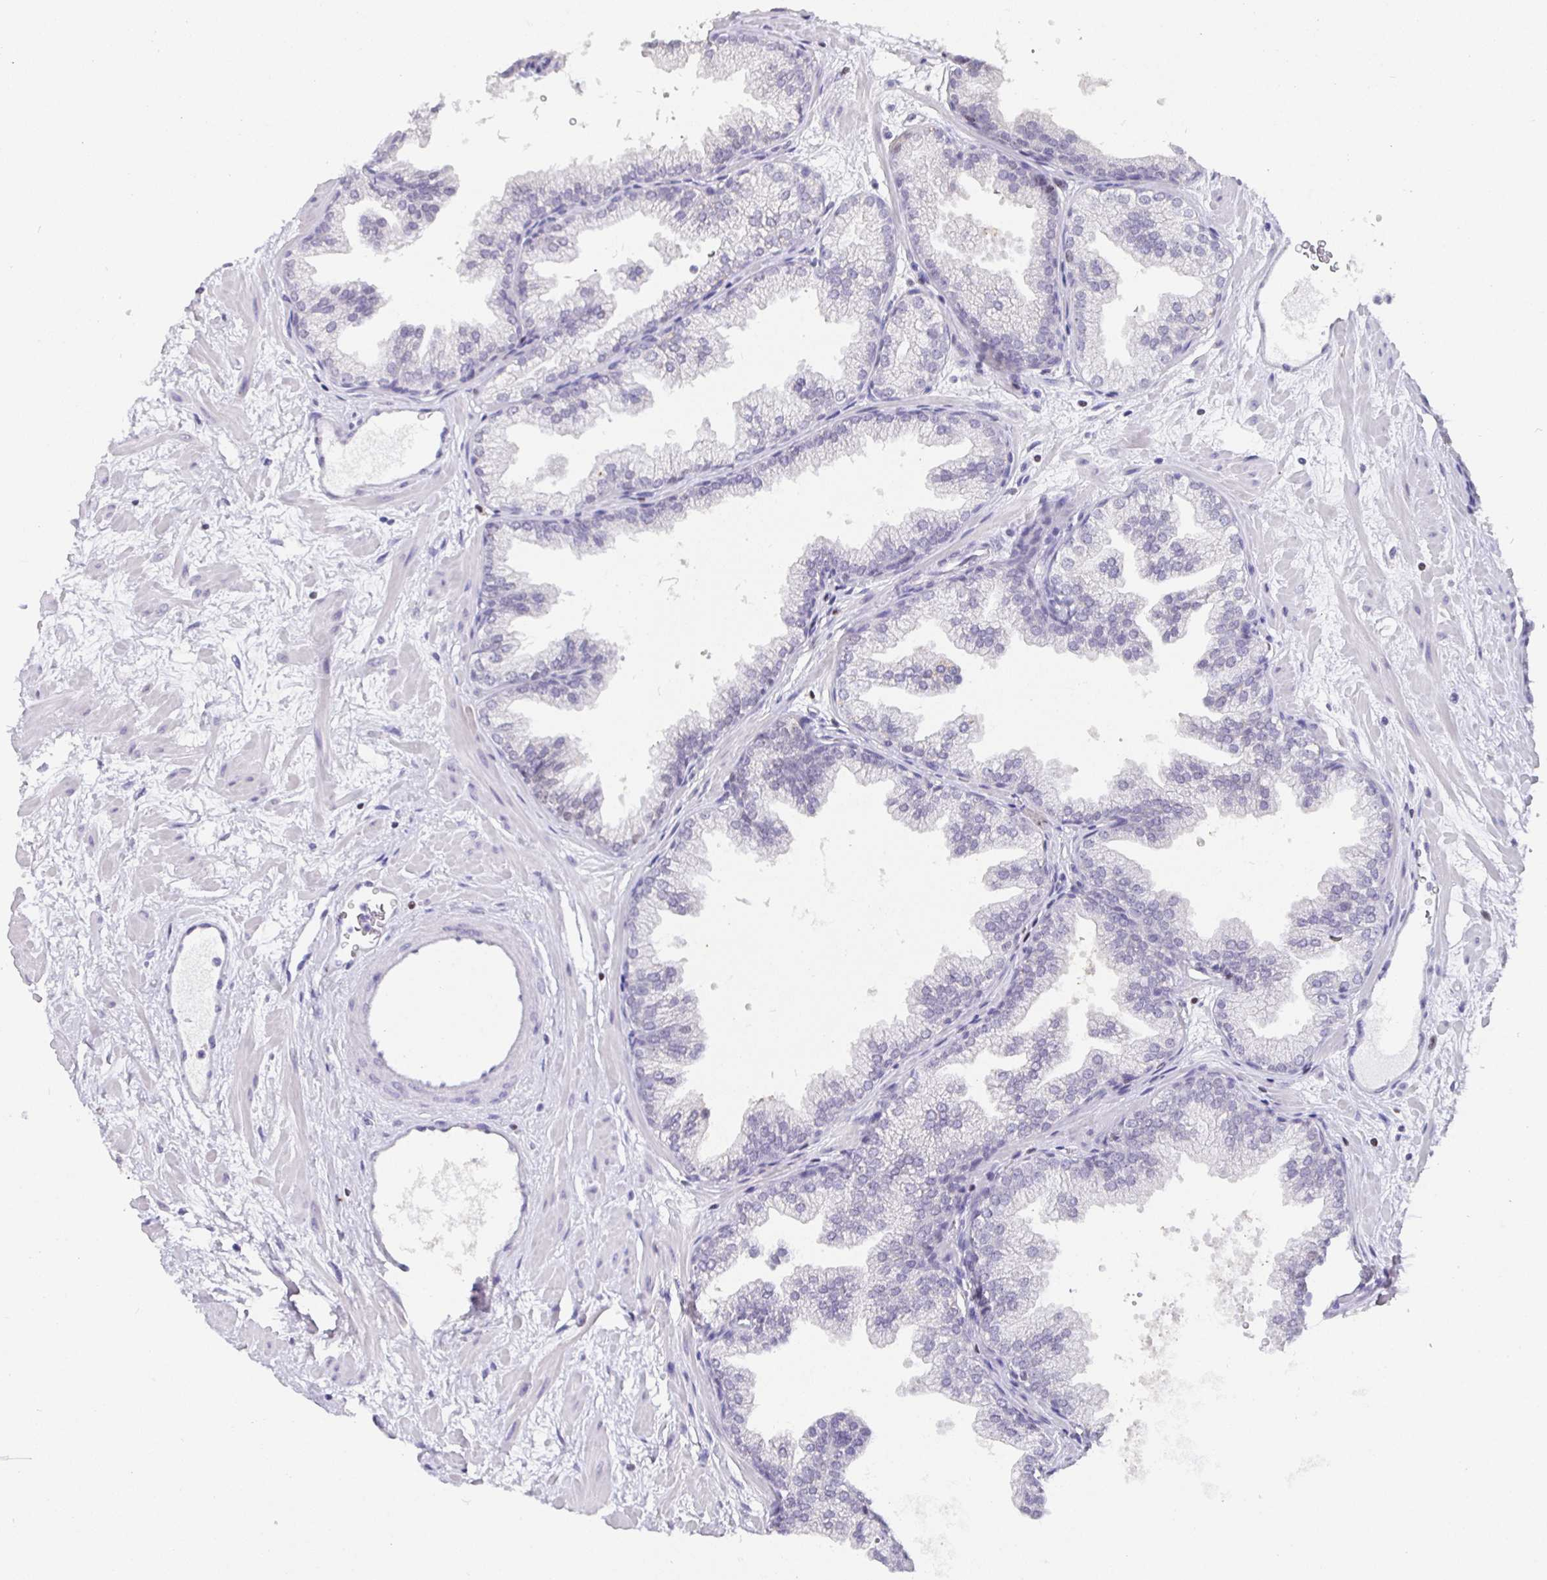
{"staining": {"intensity": "negative", "quantity": "none", "location": "none"}, "tissue": "prostate", "cell_type": "Glandular cells", "image_type": "normal", "snomed": [{"axis": "morphology", "description": "Normal tissue, NOS"}, {"axis": "topography", "description": "Prostate"}], "caption": "Histopathology image shows no significant protein staining in glandular cells of normal prostate.", "gene": "SATB1", "patient": {"sex": "male", "age": 37}}